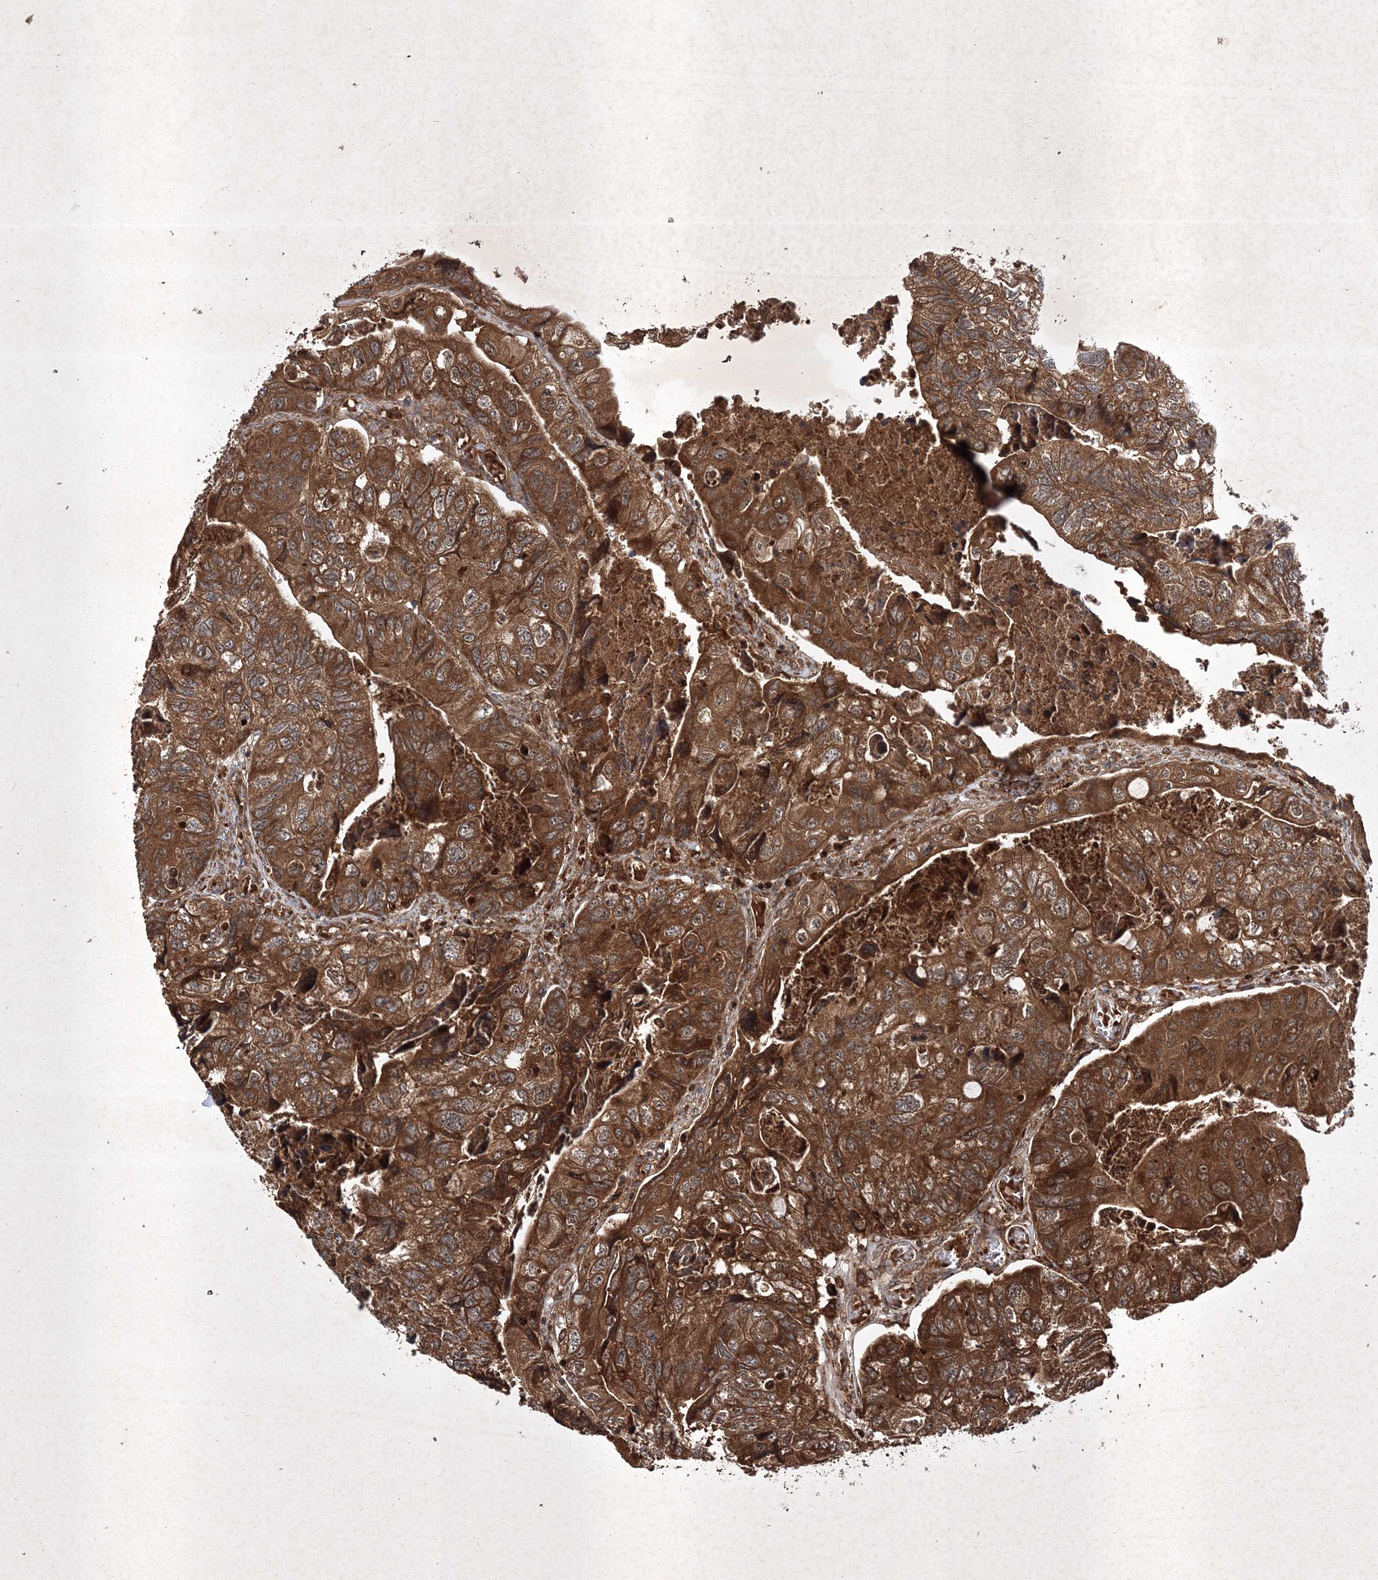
{"staining": {"intensity": "strong", "quantity": ">75%", "location": "cytoplasmic/membranous"}, "tissue": "colorectal cancer", "cell_type": "Tumor cells", "image_type": "cancer", "snomed": [{"axis": "morphology", "description": "Adenocarcinoma, NOS"}, {"axis": "topography", "description": "Rectum"}], "caption": "Tumor cells exhibit high levels of strong cytoplasmic/membranous staining in approximately >75% of cells in human colorectal cancer.", "gene": "DNAJC13", "patient": {"sex": "male", "age": 63}}